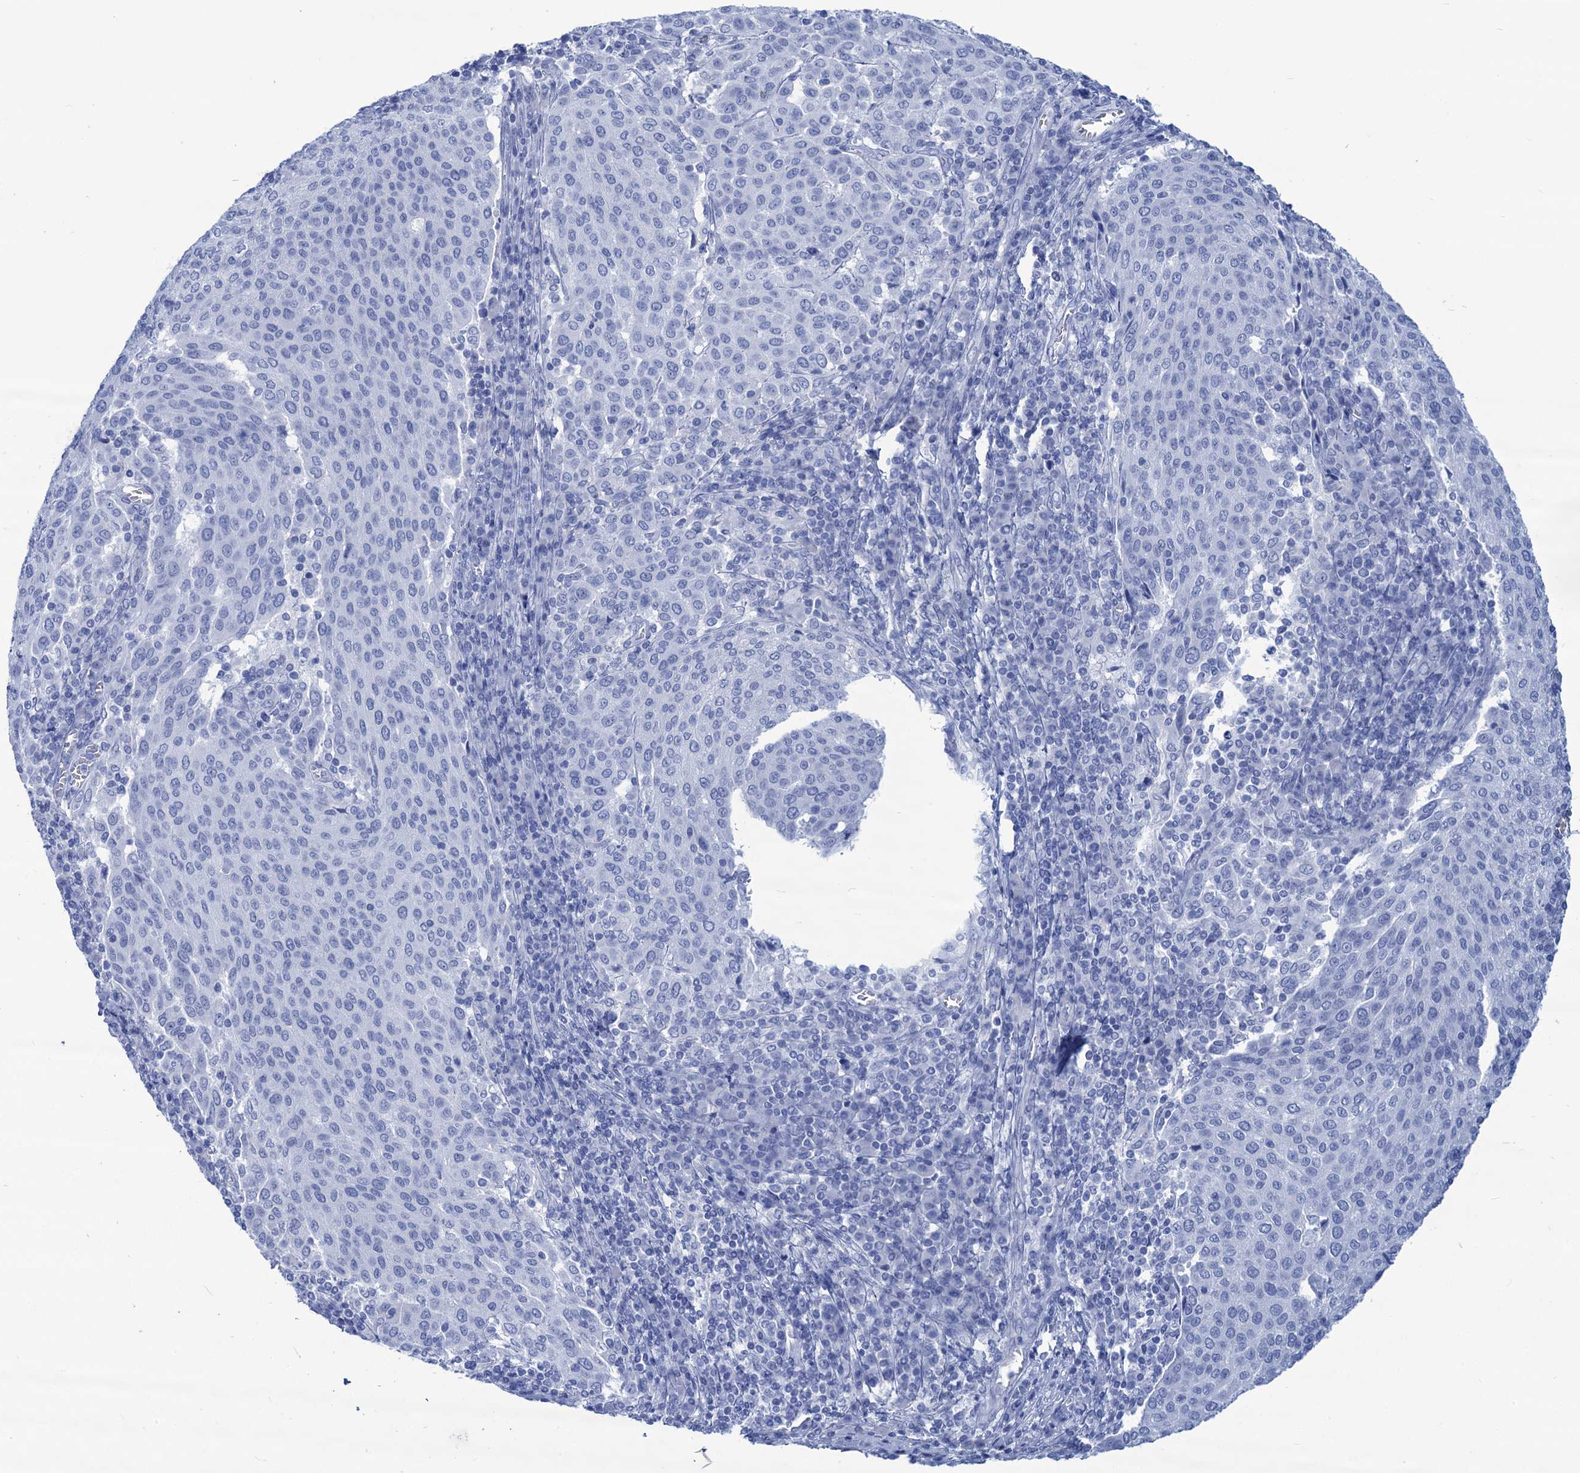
{"staining": {"intensity": "negative", "quantity": "none", "location": "none"}, "tissue": "cervical cancer", "cell_type": "Tumor cells", "image_type": "cancer", "snomed": [{"axis": "morphology", "description": "Squamous cell carcinoma, NOS"}, {"axis": "topography", "description": "Cervix"}], "caption": "Tumor cells show no significant protein expression in cervical cancer (squamous cell carcinoma). The staining is performed using DAB (3,3'-diaminobenzidine) brown chromogen with nuclei counter-stained in using hematoxylin.", "gene": "CABYR", "patient": {"sex": "female", "age": 46}}